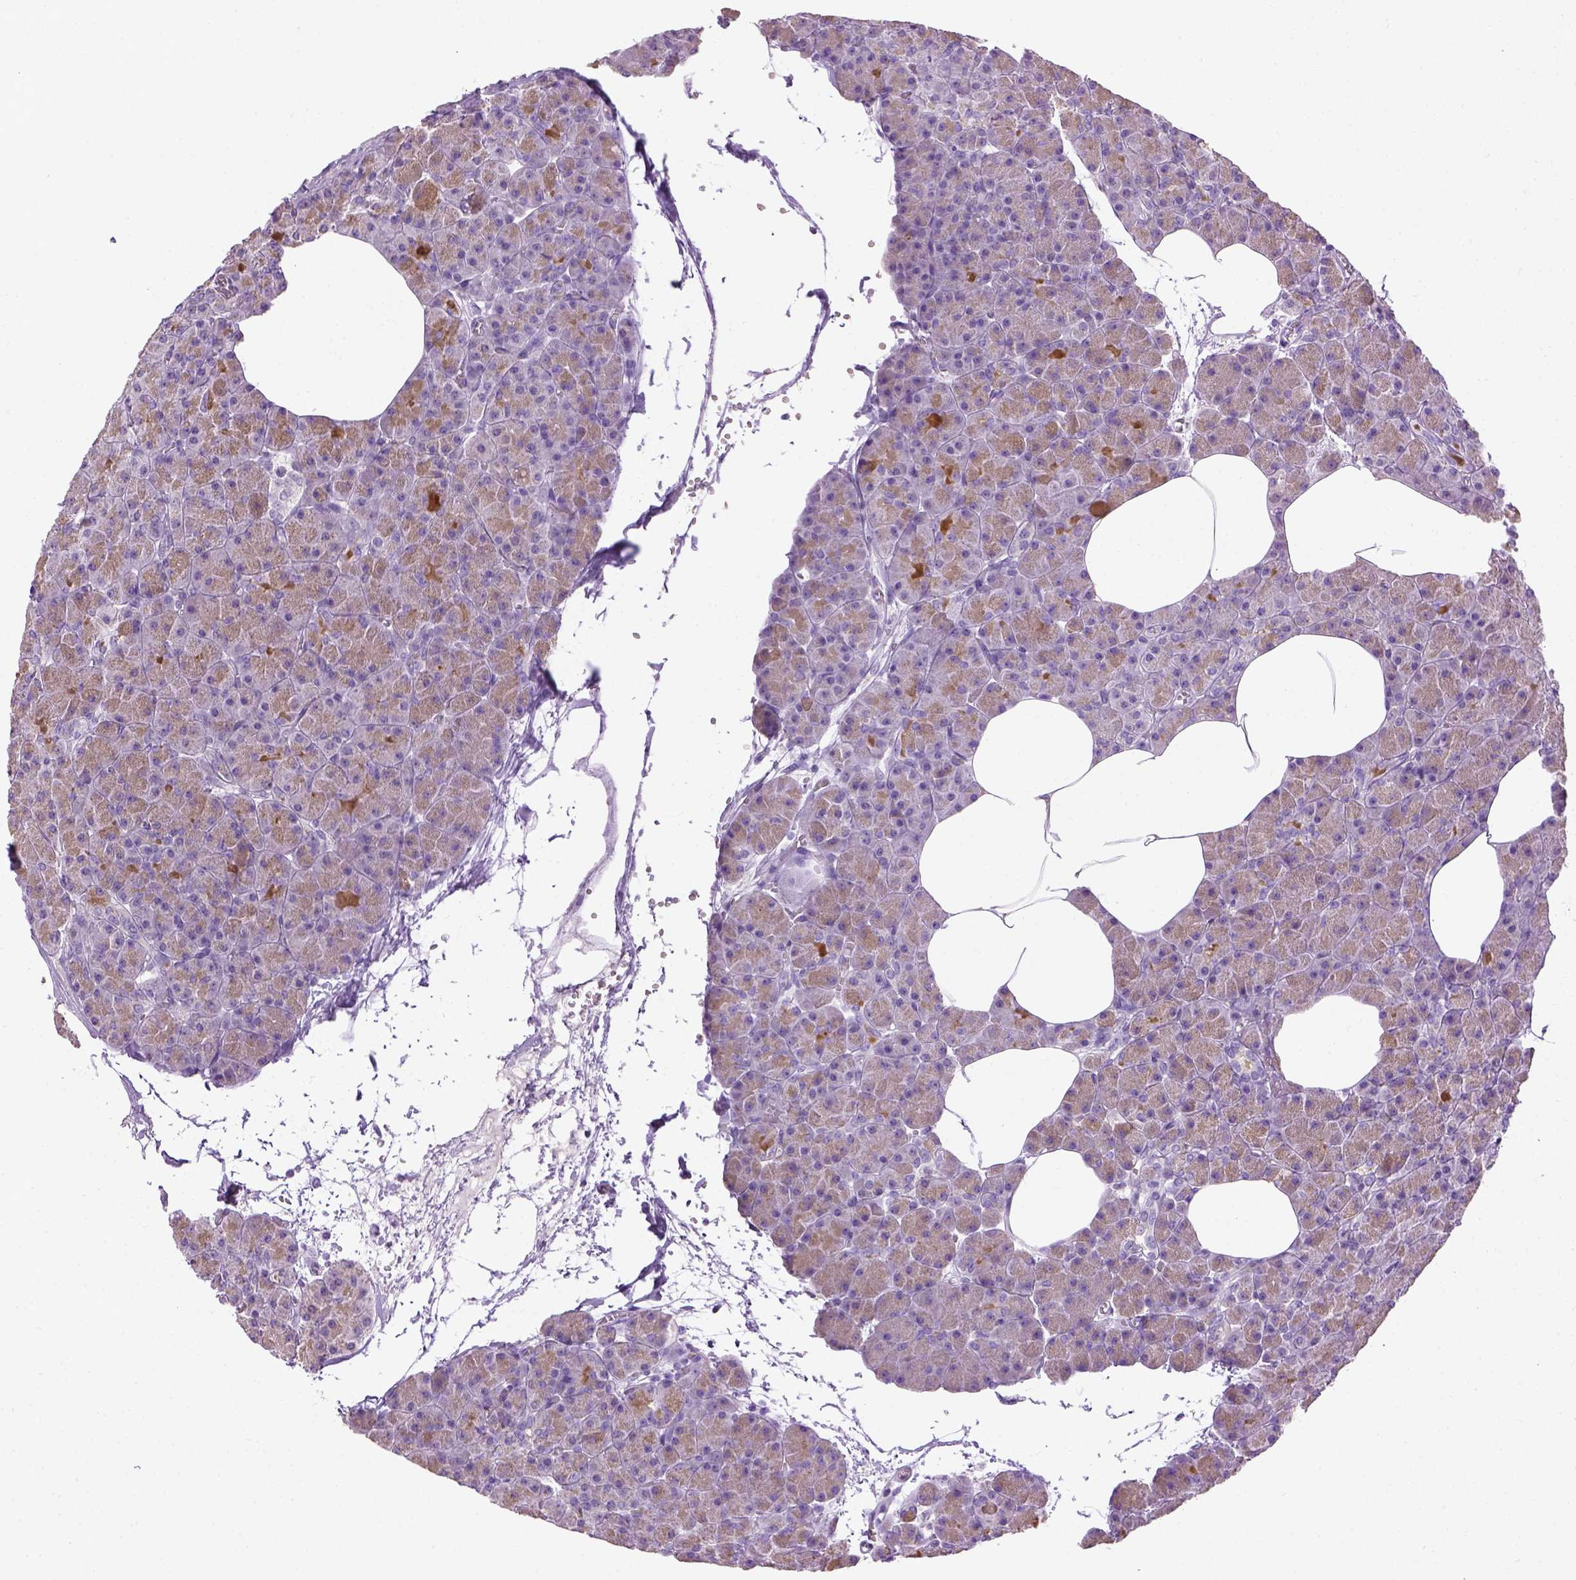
{"staining": {"intensity": "weak", "quantity": "25%-75%", "location": "cytoplasmic/membranous"}, "tissue": "pancreas", "cell_type": "Exocrine glandular cells", "image_type": "normal", "snomed": [{"axis": "morphology", "description": "Normal tissue, NOS"}, {"axis": "topography", "description": "Pancreas"}], "caption": "Human pancreas stained for a protein (brown) displays weak cytoplasmic/membranous positive staining in about 25%-75% of exocrine glandular cells.", "gene": "CYP24A1", "patient": {"sex": "female", "age": 45}}